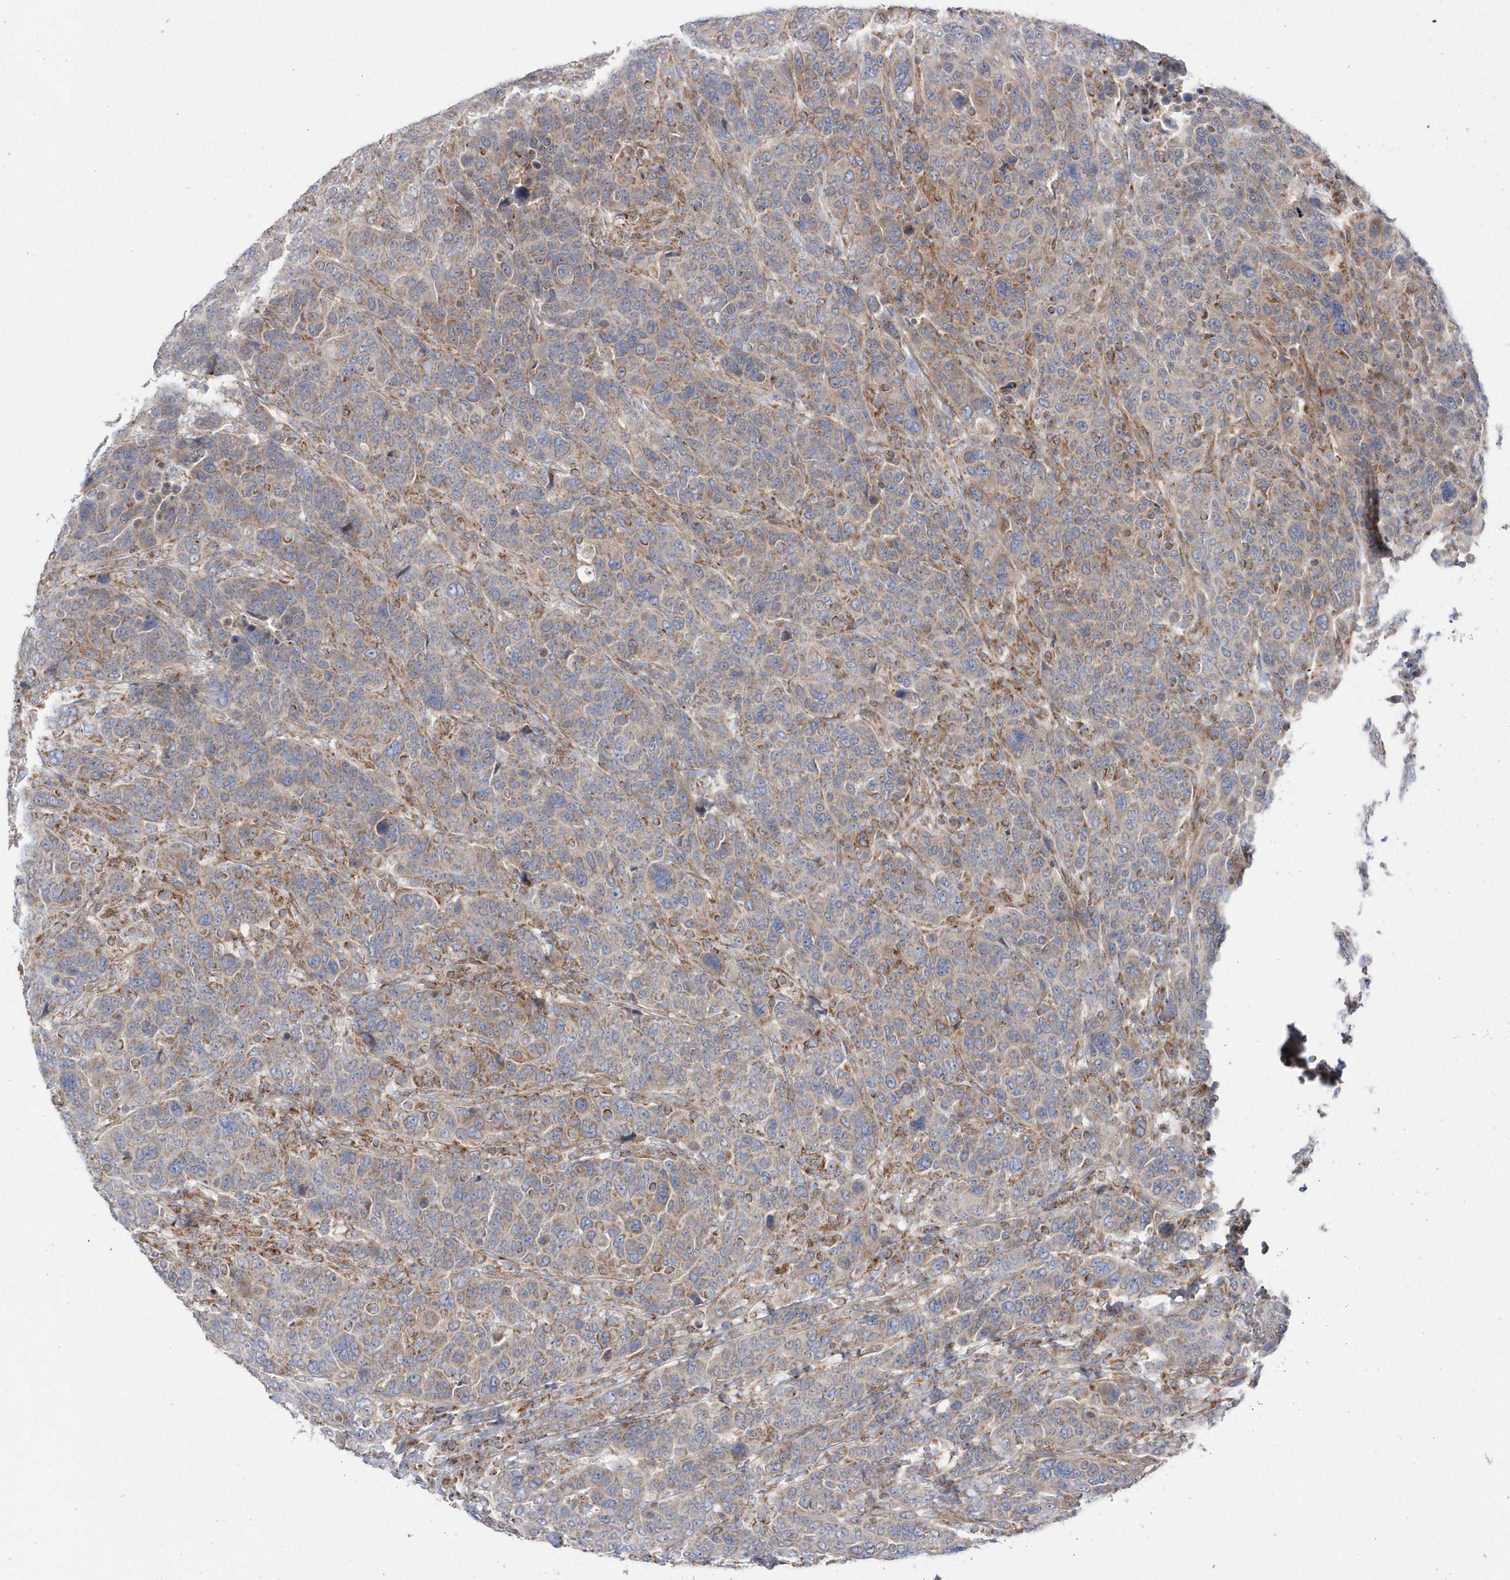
{"staining": {"intensity": "weak", "quantity": ">75%", "location": "cytoplasmic/membranous"}, "tissue": "breast cancer", "cell_type": "Tumor cells", "image_type": "cancer", "snomed": [{"axis": "morphology", "description": "Duct carcinoma"}, {"axis": "topography", "description": "Breast"}], "caption": "This histopathology image reveals breast infiltrating ductal carcinoma stained with immunohistochemistry (IHC) to label a protein in brown. The cytoplasmic/membranous of tumor cells show weak positivity for the protein. Nuclei are counter-stained blue.", "gene": "OPA1", "patient": {"sex": "female", "age": 37}}